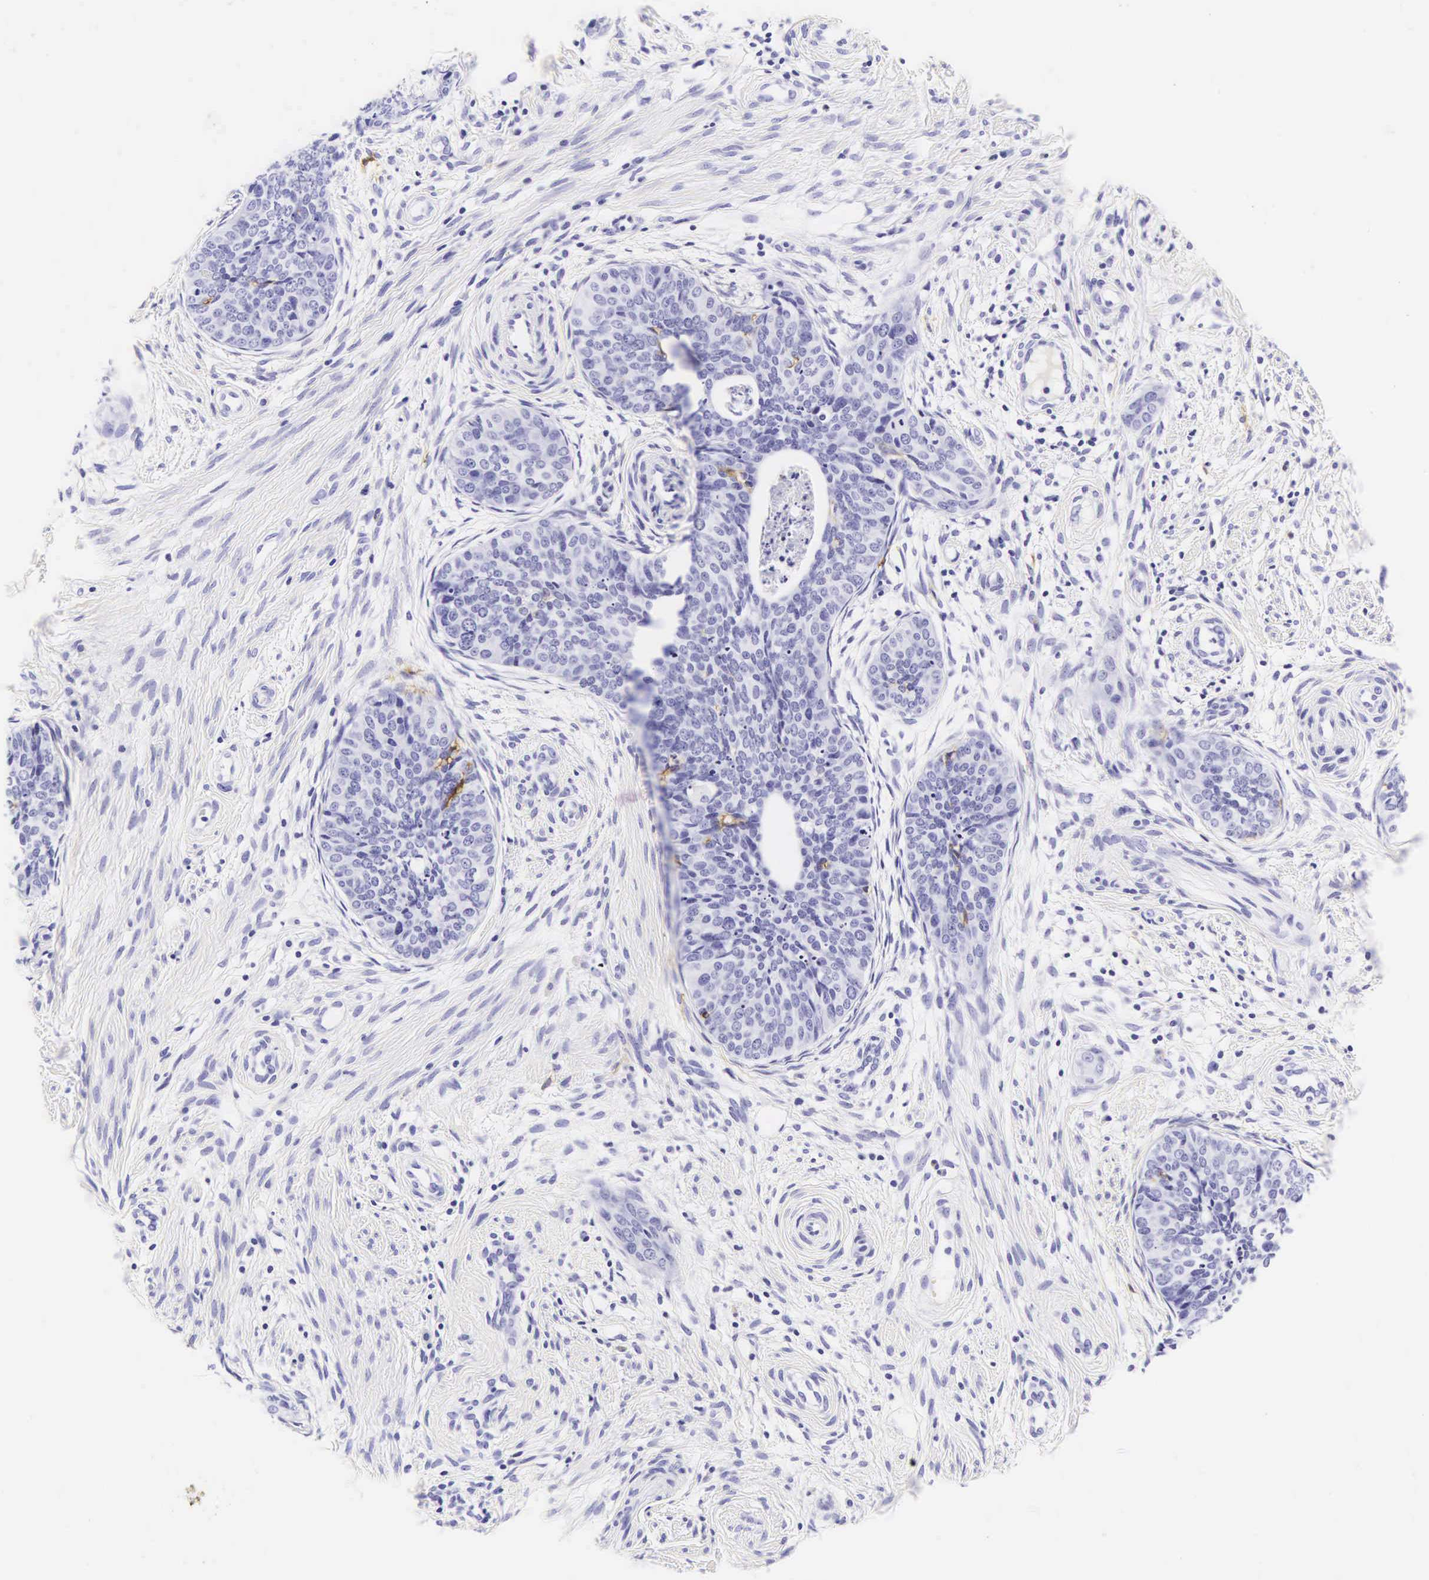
{"staining": {"intensity": "negative", "quantity": "none", "location": "none"}, "tissue": "cervical cancer", "cell_type": "Tumor cells", "image_type": "cancer", "snomed": [{"axis": "morphology", "description": "Squamous cell carcinoma, NOS"}, {"axis": "topography", "description": "Cervix"}], "caption": "The image exhibits no significant positivity in tumor cells of squamous cell carcinoma (cervical). (Stains: DAB (3,3'-diaminobenzidine) immunohistochemistry (IHC) with hematoxylin counter stain, Microscopy: brightfield microscopy at high magnification).", "gene": "CD1A", "patient": {"sex": "female", "age": 34}}